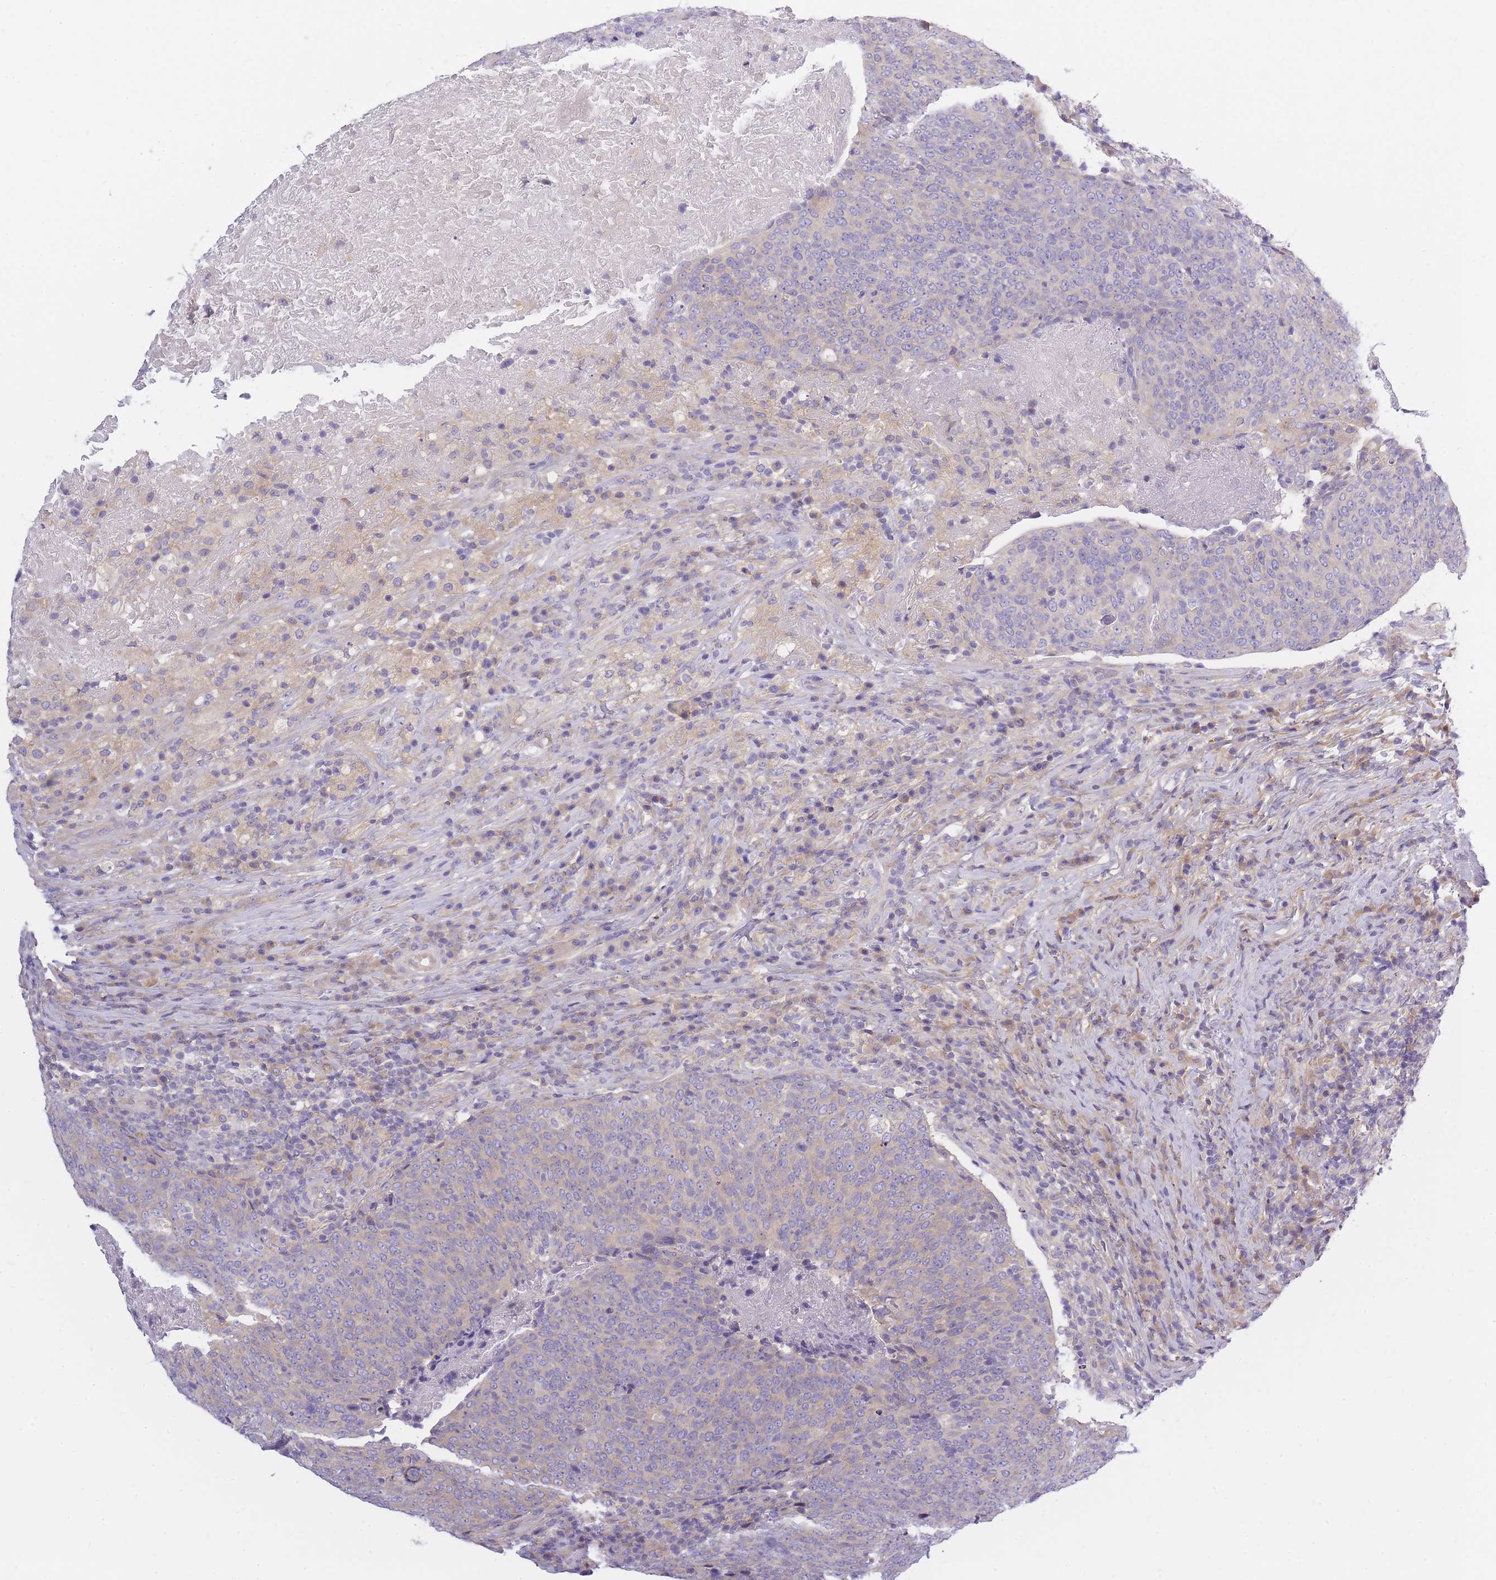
{"staining": {"intensity": "negative", "quantity": "none", "location": "none"}, "tissue": "head and neck cancer", "cell_type": "Tumor cells", "image_type": "cancer", "snomed": [{"axis": "morphology", "description": "Squamous cell carcinoma, NOS"}, {"axis": "morphology", "description": "Squamous cell carcinoma, metastatic, NOS"}, {"axis": "topography", "description": "Lymph node"}, {"axis": "topography", "description": "Head-Neck"}], "caption": "Immunohistochemical staining of head and neck squamous cell carcinoma exhibits no significant expression in tumor cells.", "gene": "AP3M2", "patient": {"sex": "male", "age": 62}}